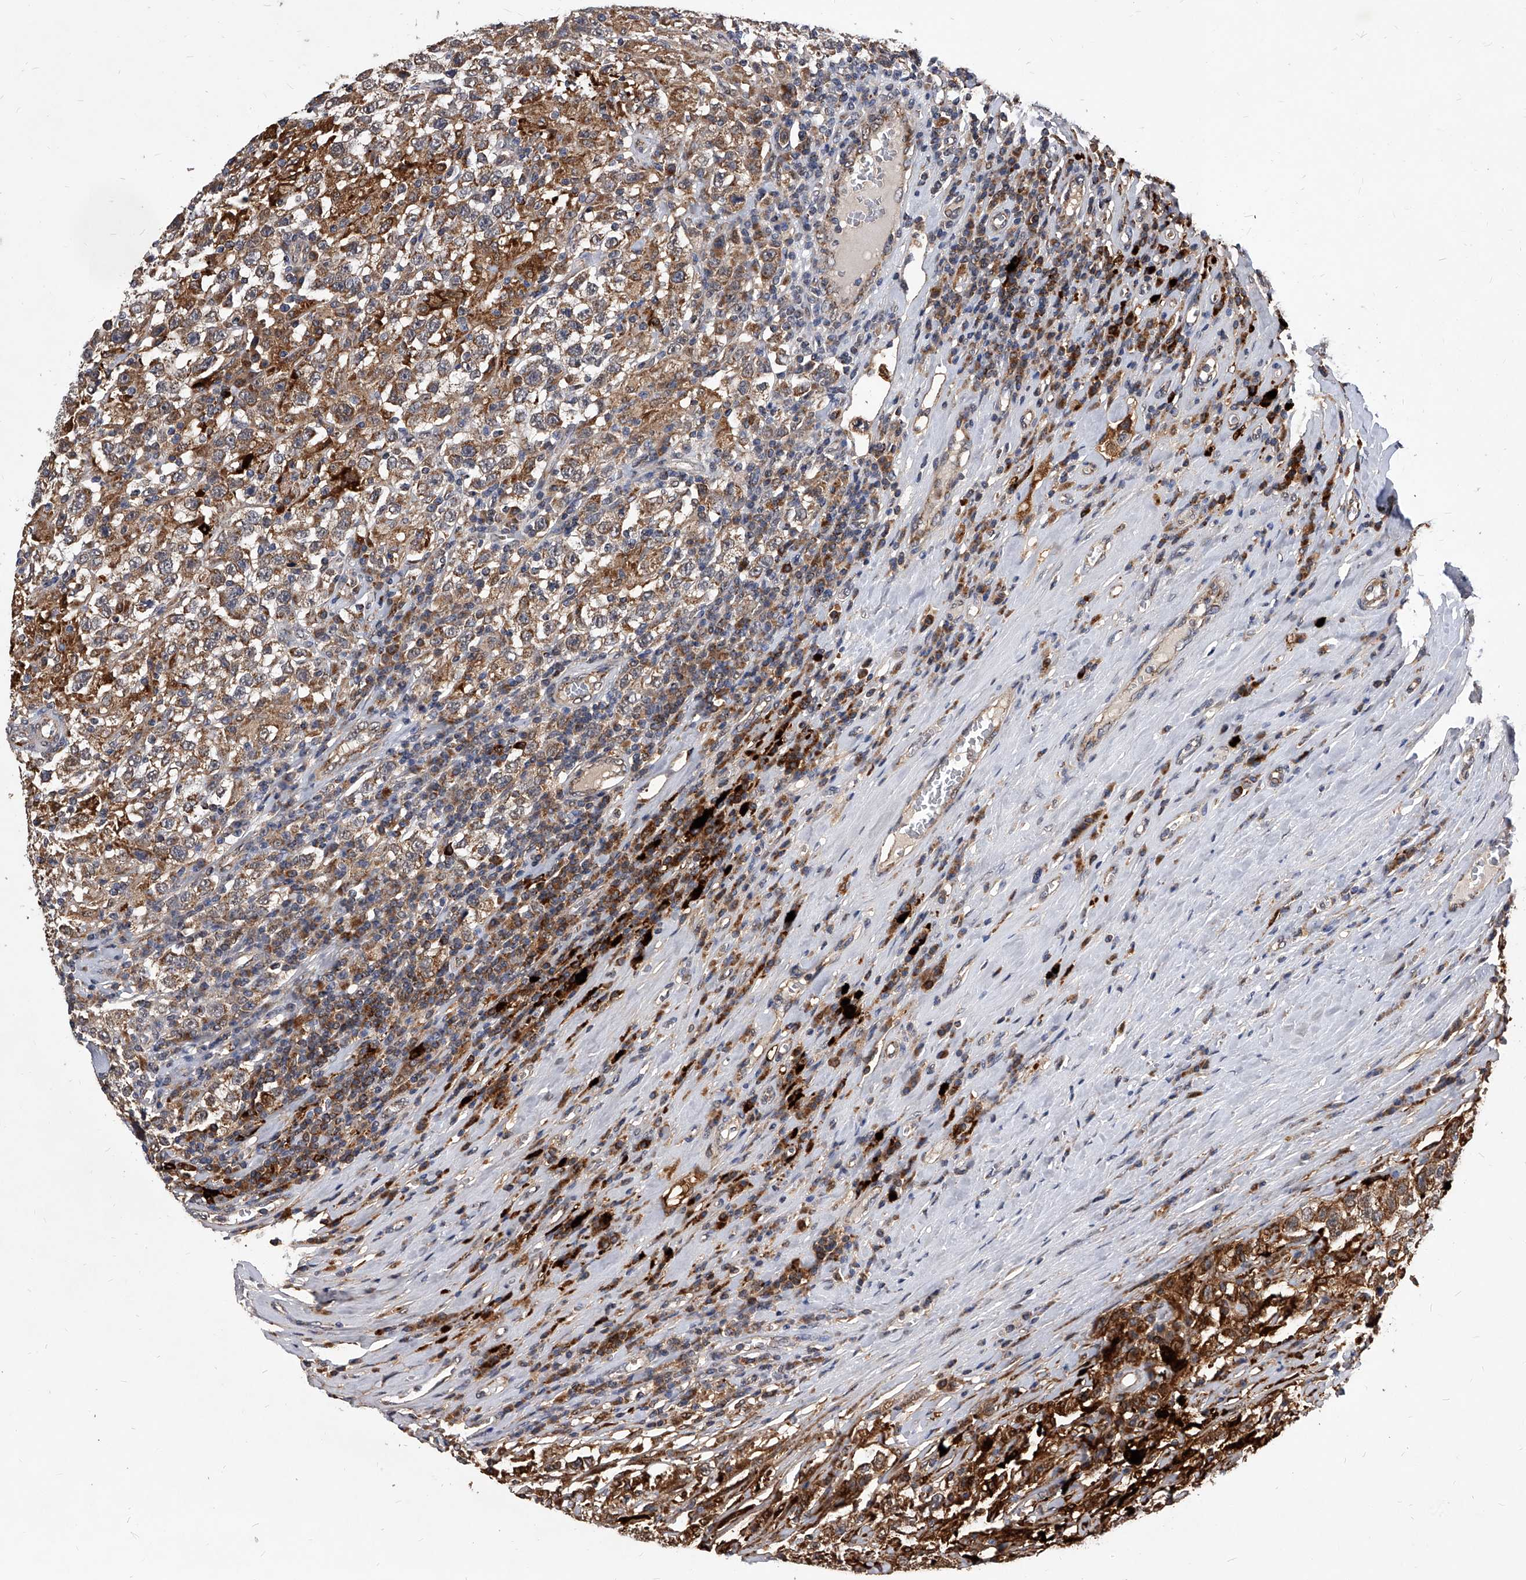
{"staining": {"intensity": "moderate", "quantity": ">75%", "location": "cytoplasmic/membranous"}, "tissue": "testis cancer", "cell_type": "Tumor cells", "image_type": "cancer", "snomed": [{"axis": "morphology", "description": "Seminoma, NOS"}, {"axis": "topography", "description": "Testis"}], "caption": "This micrograph reveals IHC staining of human testis cancer, with medium moderate cytoplasmic/membranous expression in approximately >75% of tumor cells.", "gene": "SOBP", "patient": {"sex": "male", "age": 41}}